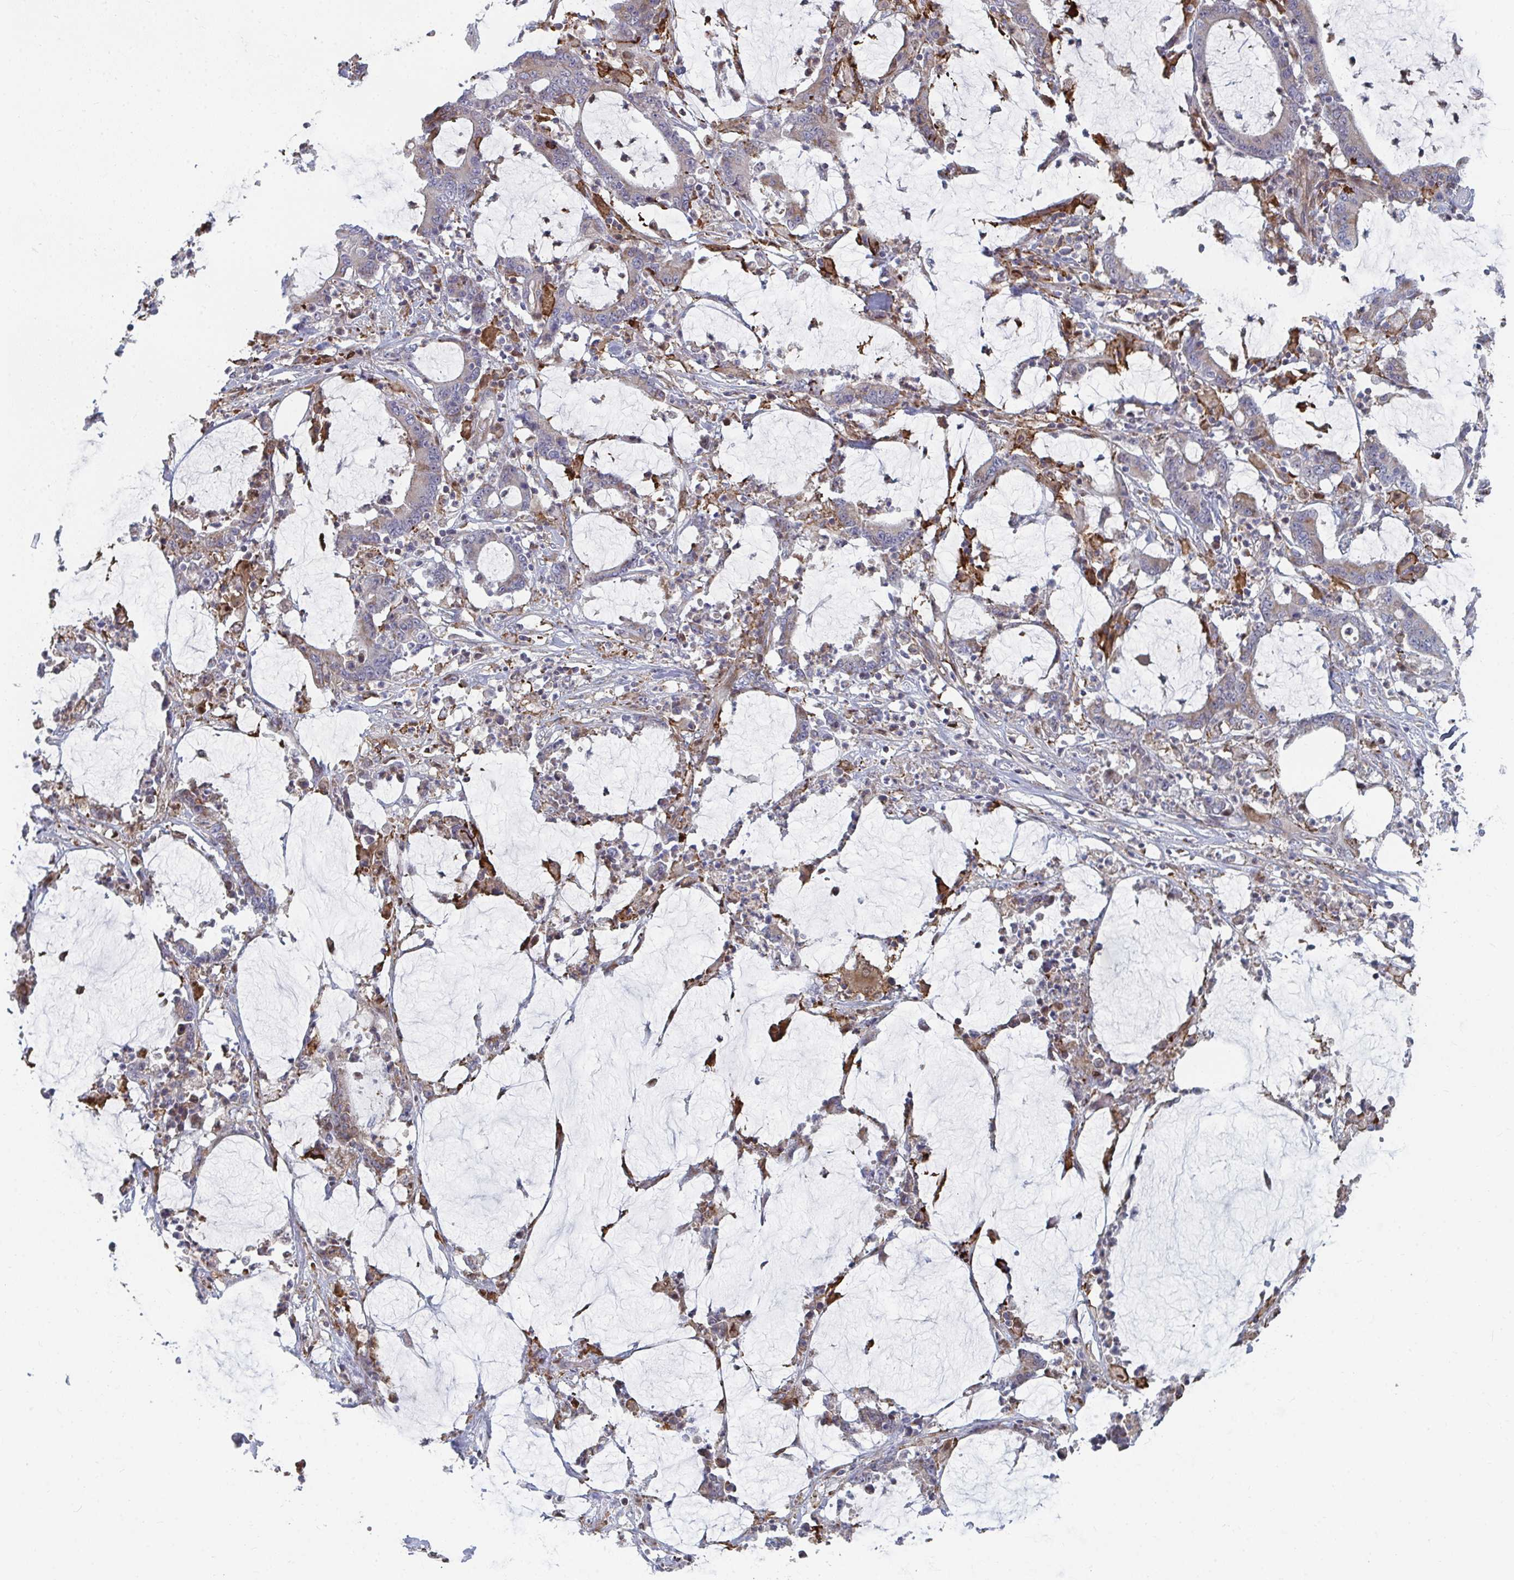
{"staining": {"intensity": "moderate", "quantity": "<25%", "location": "cytoplasmic/membranous"}, "tissue": "stomach cancer", "cell_type": "Tumor cells", "image_type": "cancer", "snomed": [{"axis": "morphology", "description": "Adenocarcinoma, NOS"}, {"axis": "topography", "description": "Stomach, upper"}], "caption": "Stomach adenocarcinoma stained with a brown dye reveals moderate cytoplasmic/membranous positive expression in approximately <25% of tumor cells.", "gene": "PSMG1", "patient": {"sex": "male", "age": 68}}